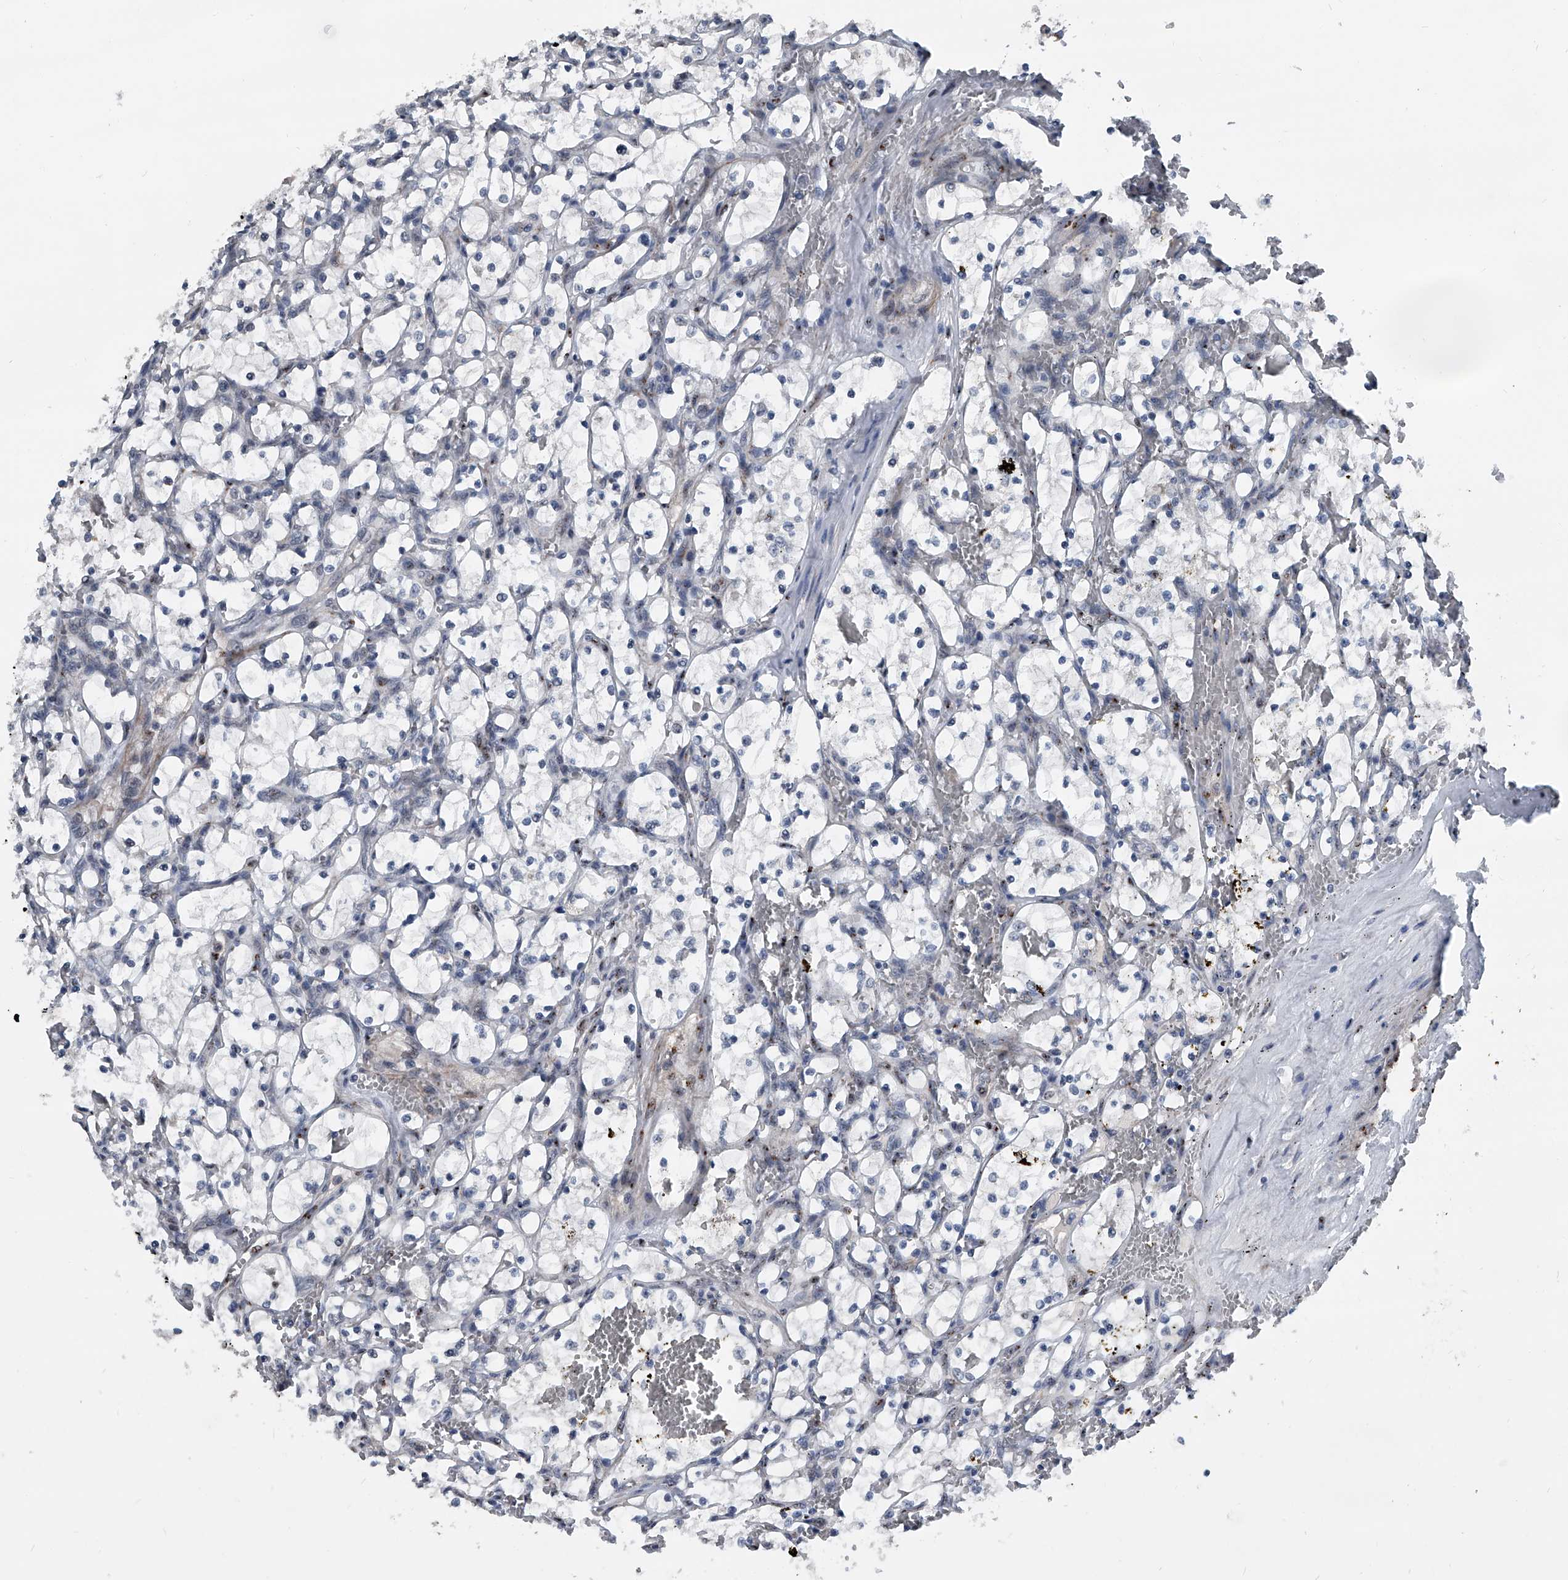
{"staining": {"intensity": "negative", "quantity": "none", "location": "none"}, "tissue": "renal cancer", "cell_type": "Tumor cells", "image_type": "cancer", "snomed": [{"axis": "morphology", "description": "Adenocarcinoma, NOS"}, {"axis": "topography", "description": "Kidney"}], "caption": "DAB (3,3'-diaminobenzidine) immunohistochemical staining of human renal adenocarcinoma displays no significant staining in tumor cells.", "gene": "MEN1", "patient": {"sex": "female", "age": 69}}